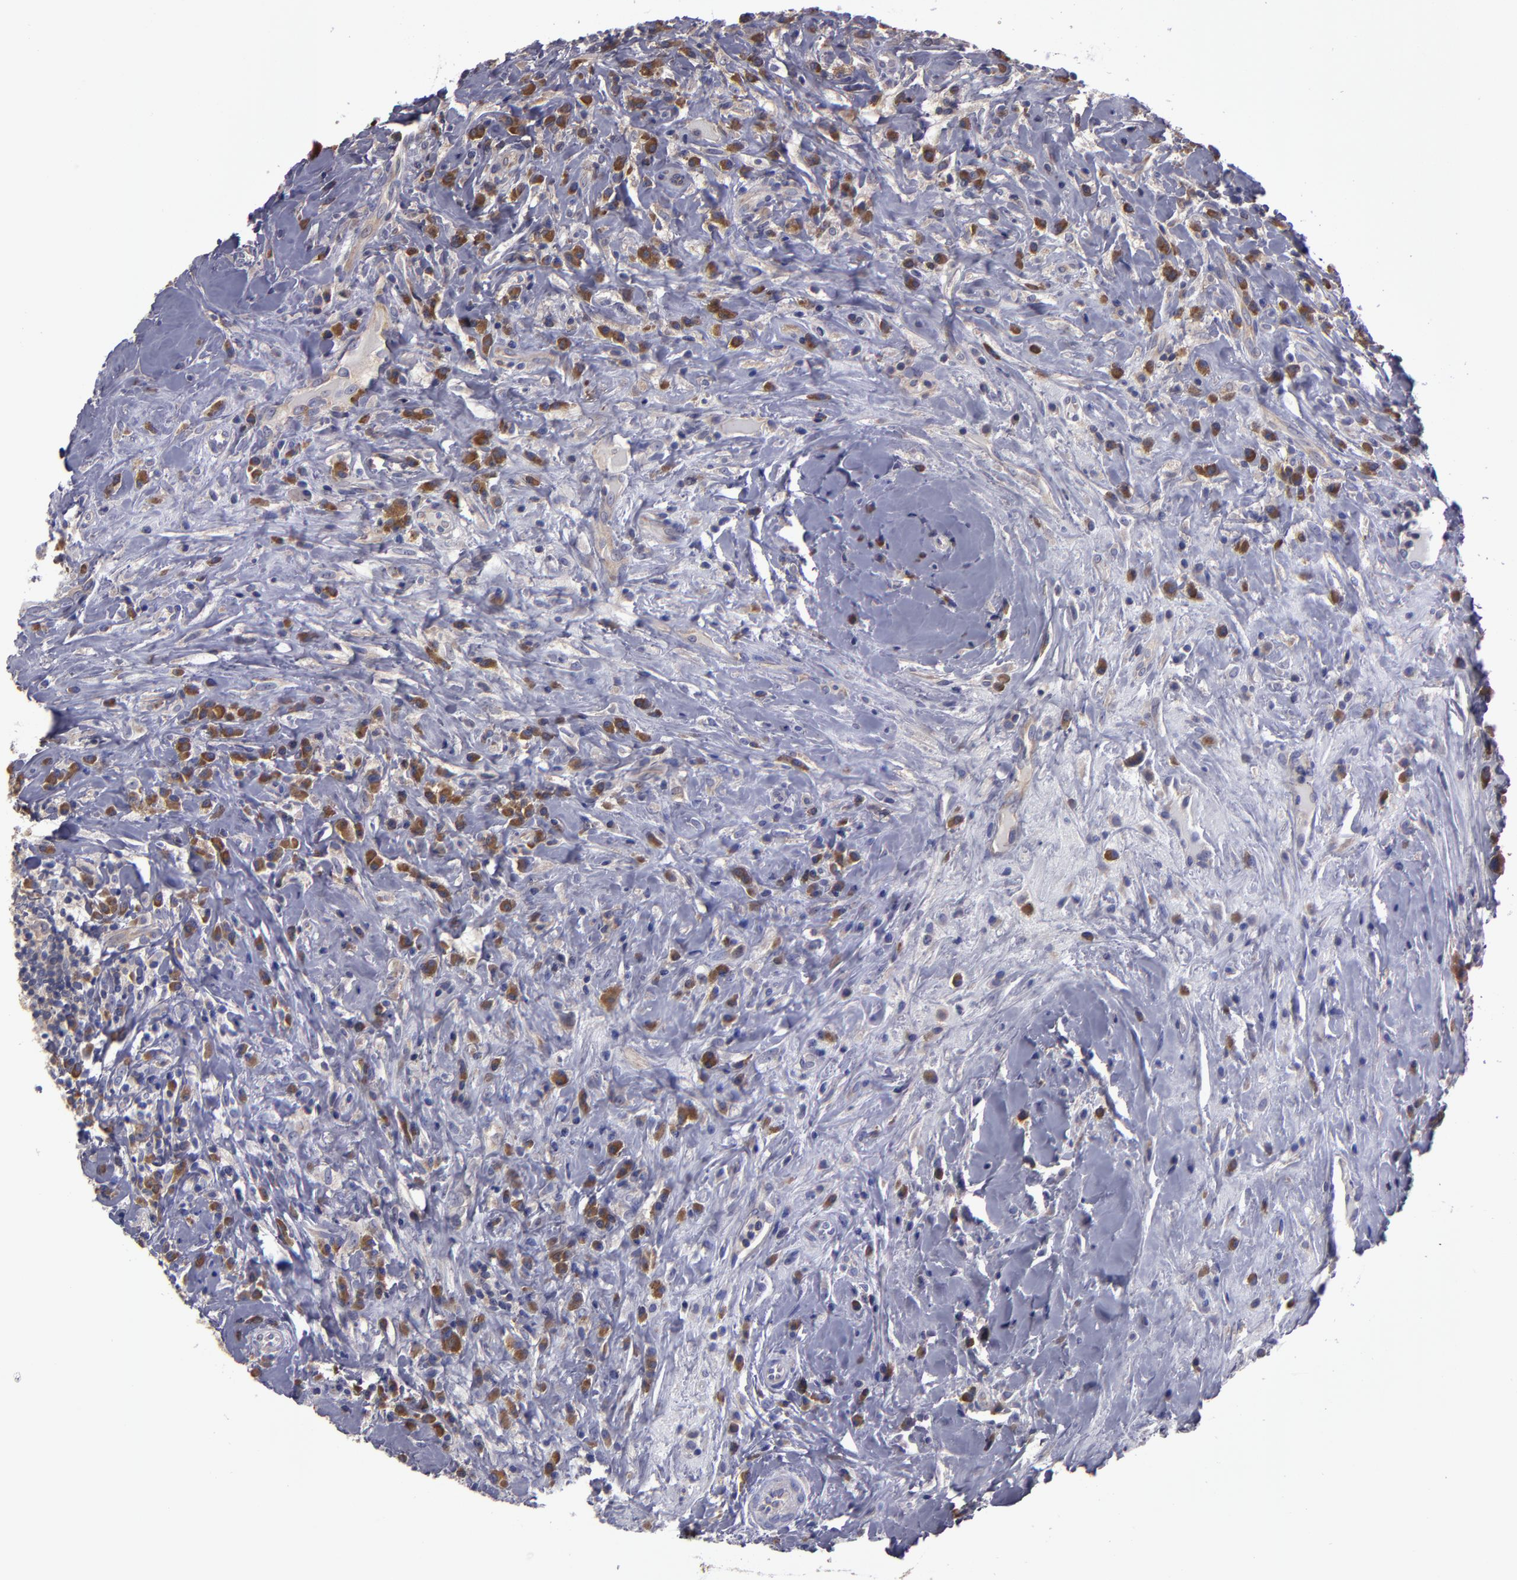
{"staining": {"intensity": "moderate", "quantity": "<25%", "location": "cytoplasmic/membranous"}, "tissue": "lymphoma", "cell_type": "Tumor cells", "image_type": "cancer", "snomed": [{"axis": "morphology", "description": "Hodgkin's disease, NOS"}, {"axis": "topography", "description": "Lymph node"}], "caption": "Approximately <25% of tumor cells in human lymphoma show moderate cytoplasmic/membranous protein expression as visualized by brown immunohistochemical staining.", "gene": "CARS1", "patient": {"sex": "female", "age": 25}}